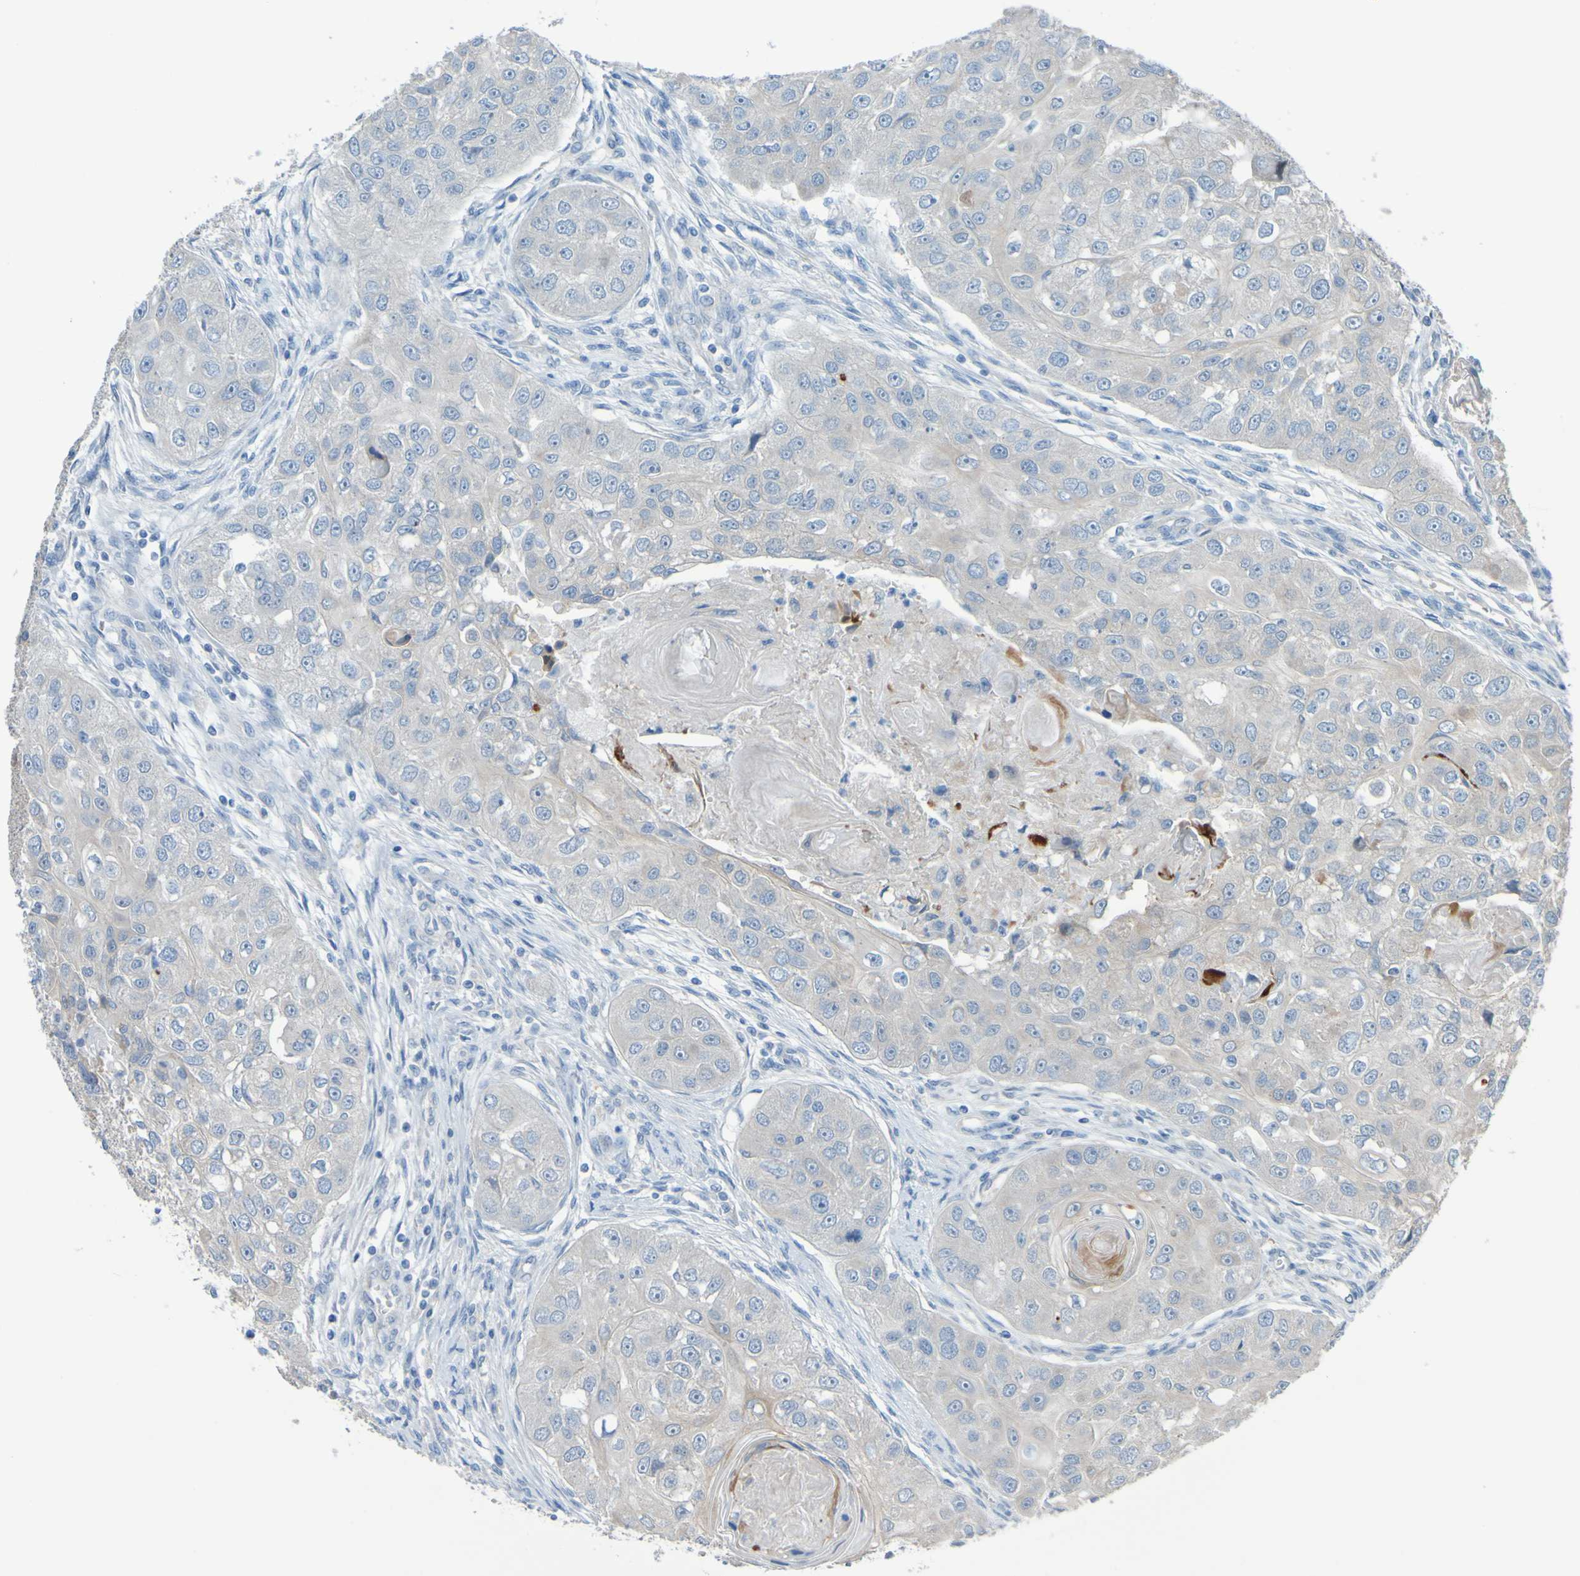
{"staining": {"intensity": "moderate", "quantity": "<25%", "location": "cytoplasmic/membranous"}, "tissue": "head and neck cancer", "cell_type": "Tumor cells", "image_type": "cancer", "snomed": [{"axis": "morphology", "description": "Normal tissue, NOS"}, {"axis": "morphology", "description": "Squamous cell carcinoma, NOS"}, {"axis": "topography", "description": "Skeletal muscle"}, {"axis": "topography", "description": "Head-Neck"}], "caption": "Protein analysis of head and neck squamous cell carcinoma tissue exhibits moderate cytoplasmic/membranous expression in about <25% of tumor cells.", "gene": "NPRL3", "patient": {"sex": "male", "age": 51}}